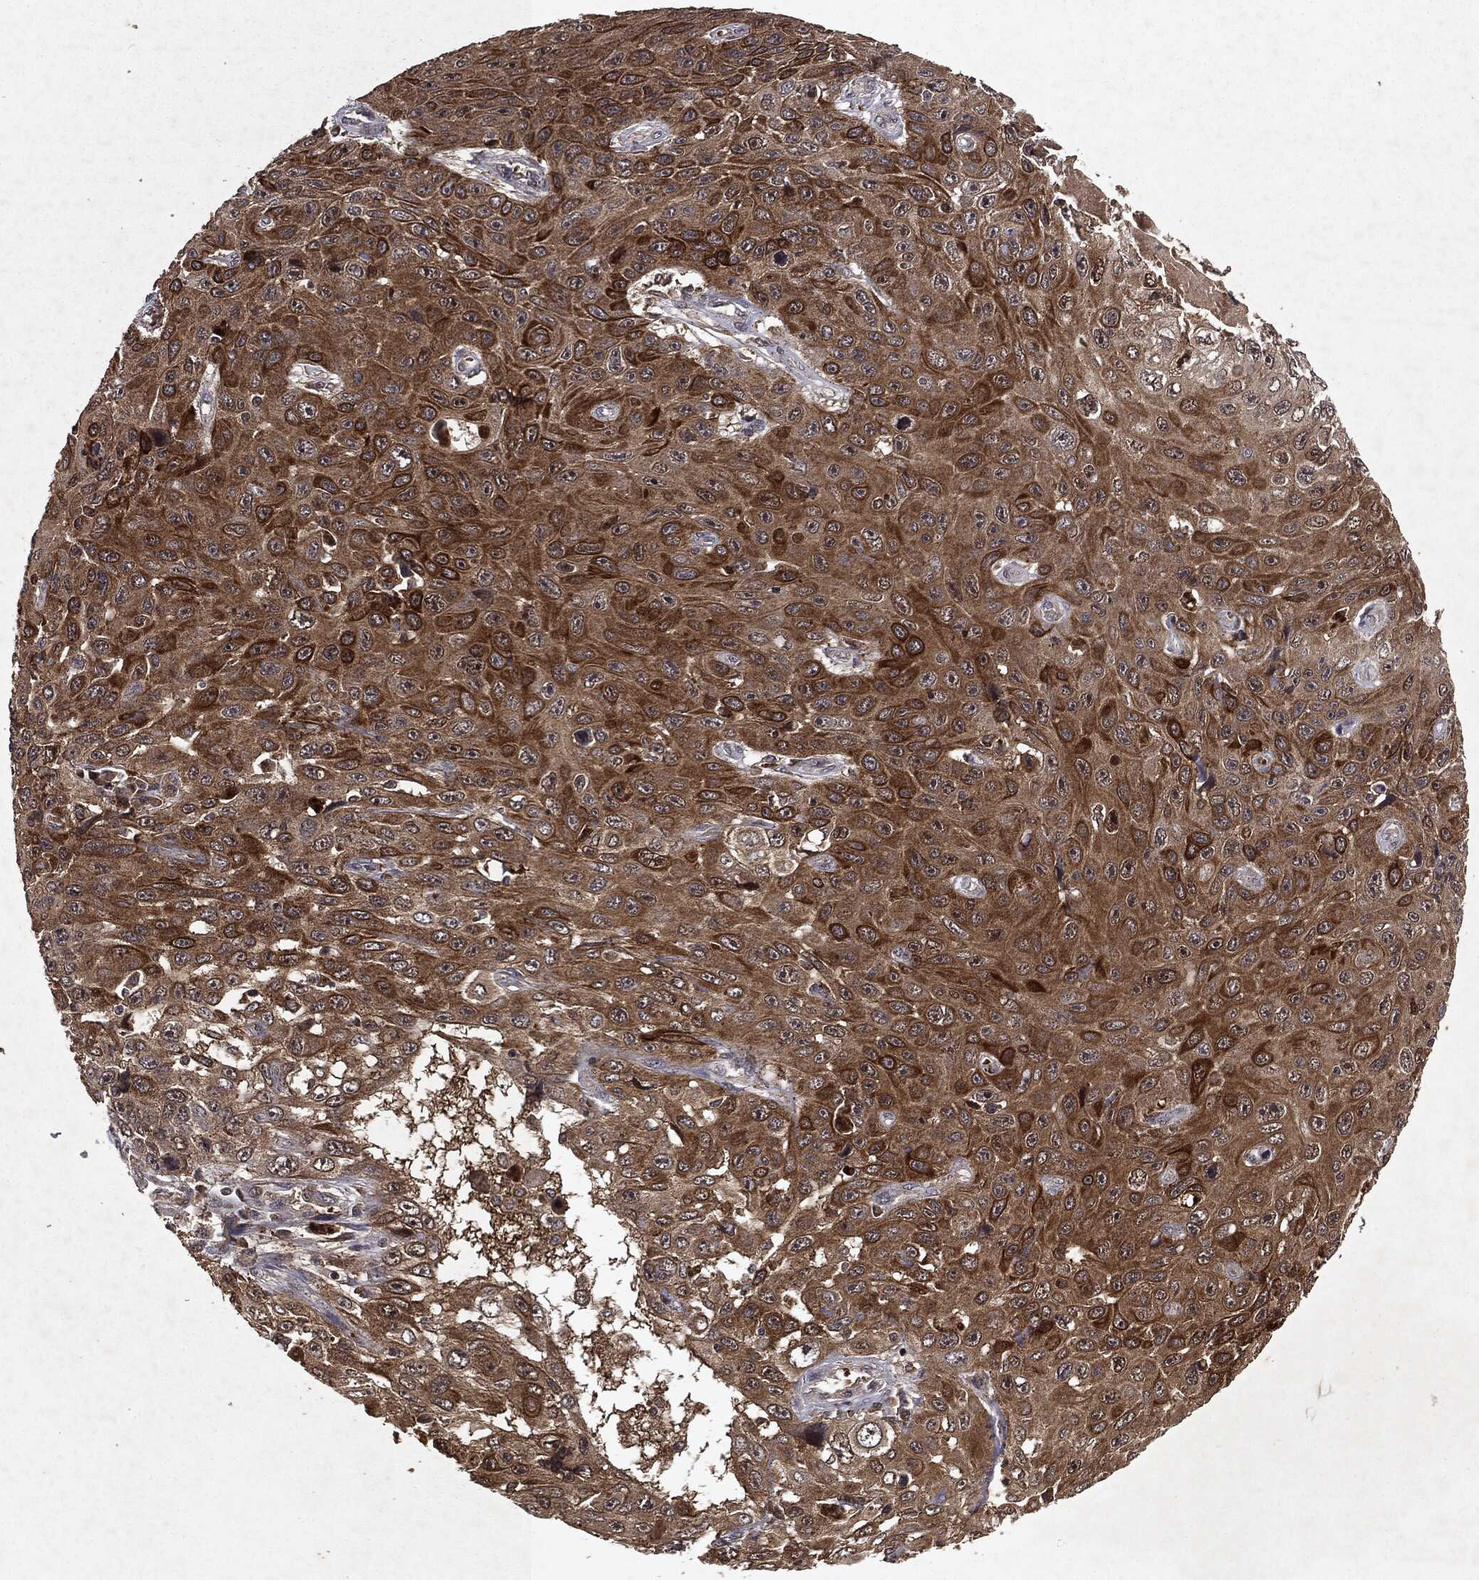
{"staining": {"intensity": "moderate", "quantity": ">75%", "location": "cytoplasmic/membranous"}, "tissue": "skin cancer", "cell_type": "Tumor cells", "image_type": "cancer", "snomed": [{"axis": "morphology", "description": "Squamous cell carcinoma, NOS"}, {"axis": "topography", "description": "Skin"}], "caption": "Moderate cytoplasmic/membranous positivity for a protein is present in about >75% of tumor cells of skin cancer (squamous cell carcinoma) using immunohistochemistry (IHC).", "gene": "MTOR", "patient": {"sex": "male", "age": 82}}